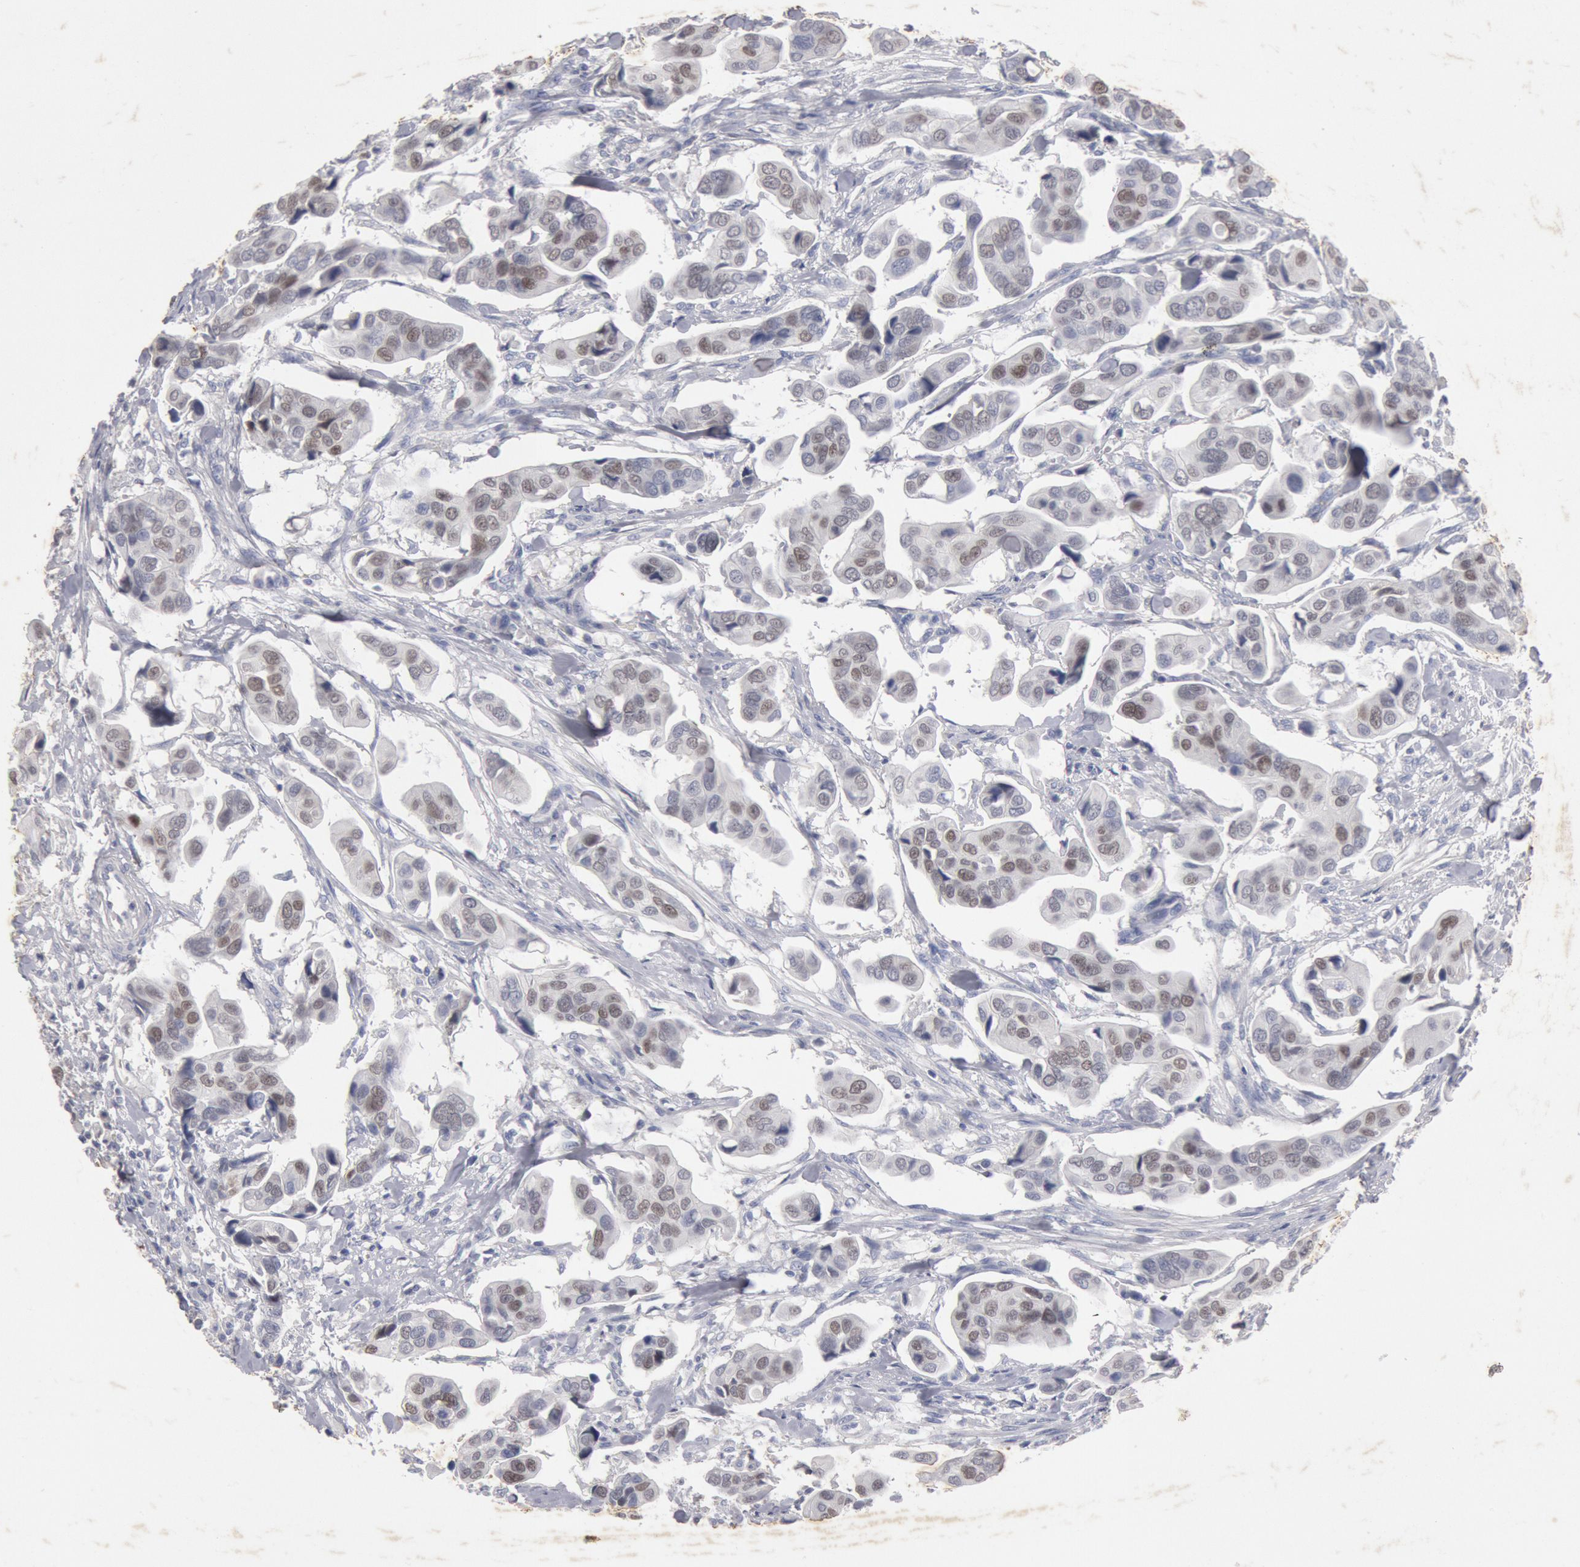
{"staining": {"intensity": "weak", "quantity": "25%-75%", "location": "nuclear"}, "tissue": "urothelial cancer", "cell_type": "Tumor cells", "image_type": "cancer", "snomed": [{"axis": "morphology", "description": "Adenocarcinoma, NOS"}, {"axis": "topography", "description": "Urinary bladder"}], "caption": "Tumor cells reveal low levels of weak nuclear staining in about 25%-75% of cells in human urothelial cancer.", "gene": "FOXA2", "patient": {"sex": "male", "age": 61}}